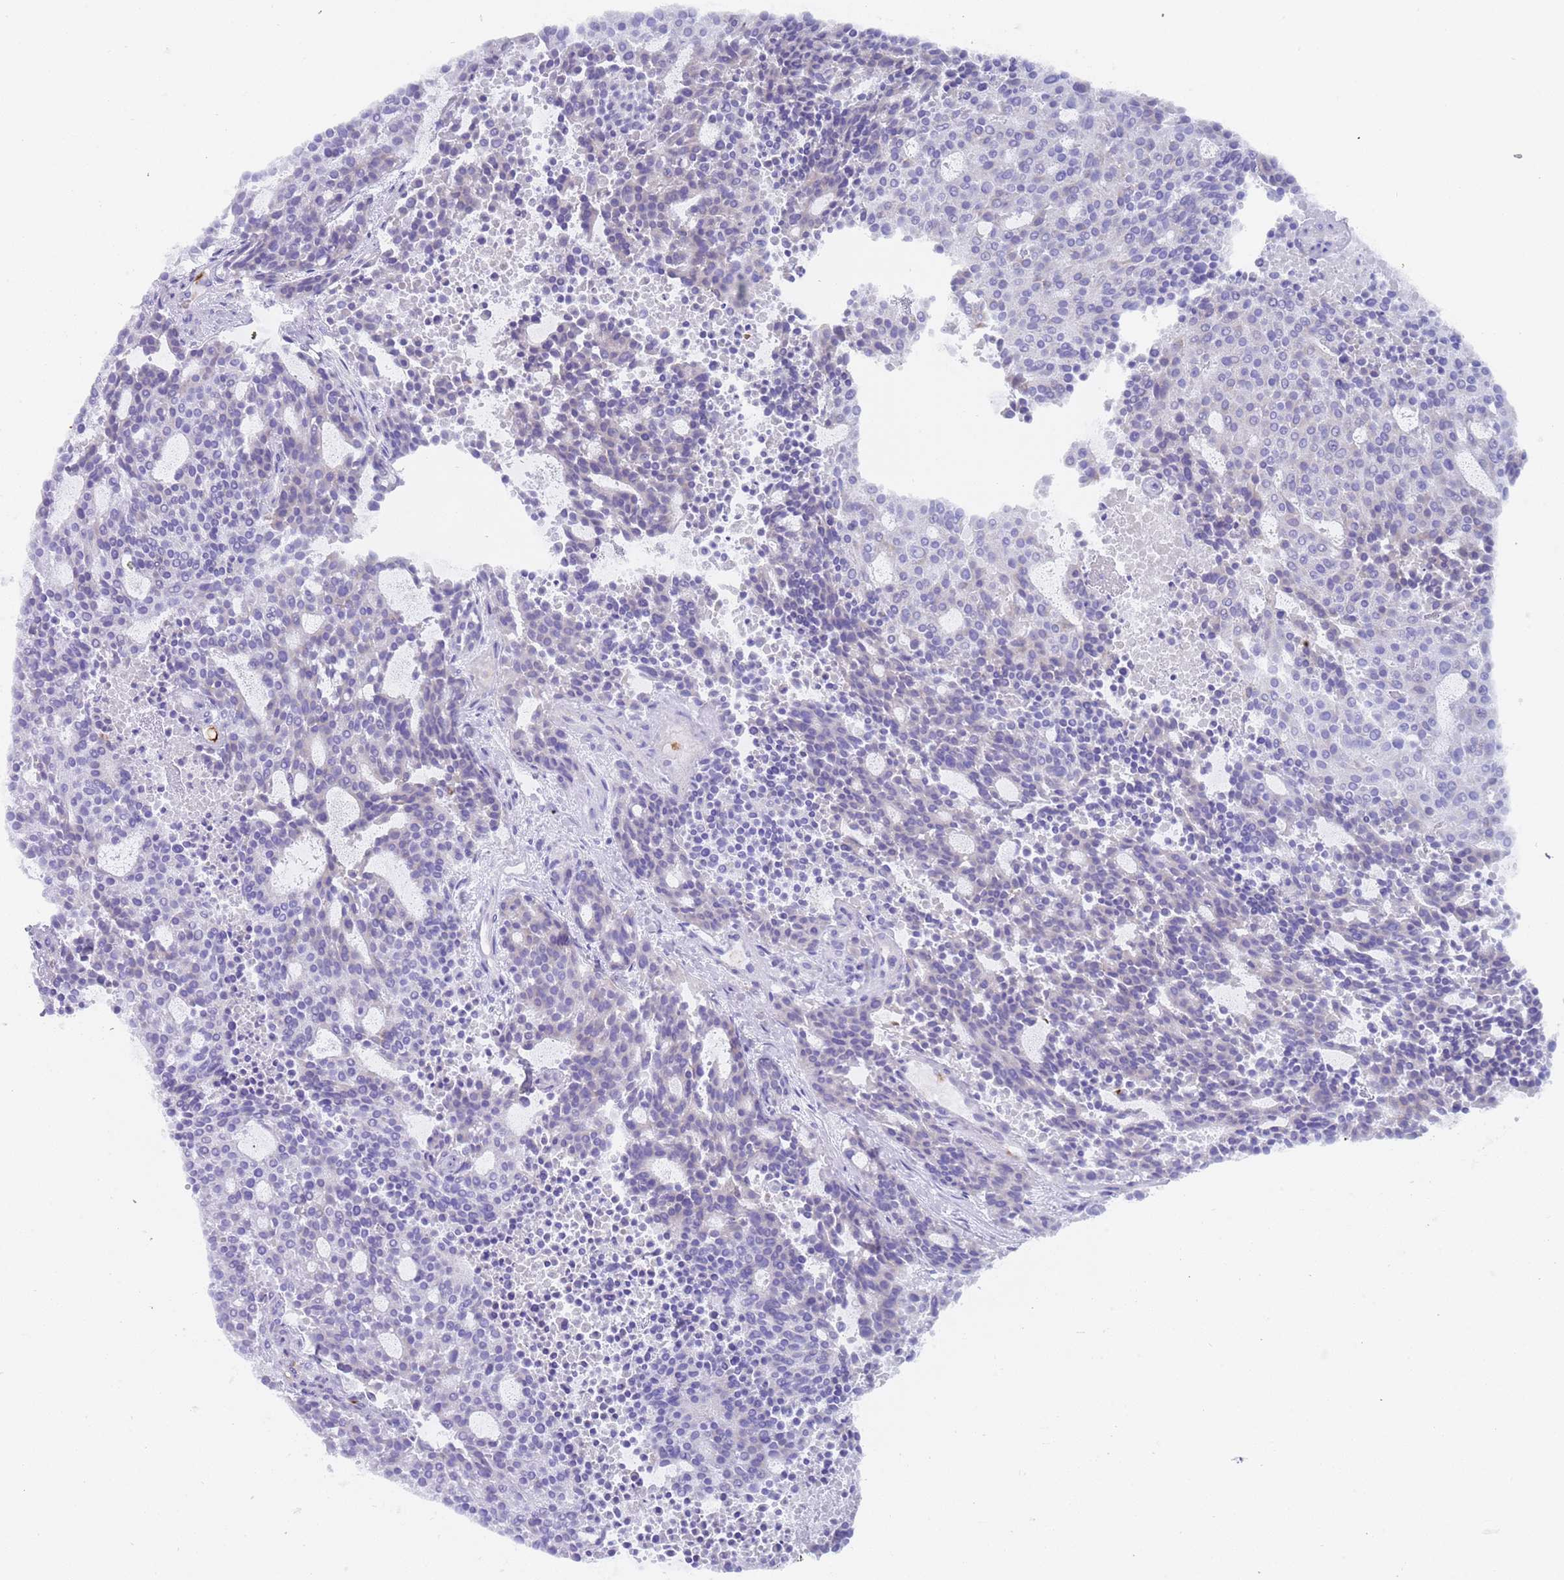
{"staining": {"intensity": "negative", "quantity": "none", "location": "none"}, "tissue": "carcinoid", "cell_type": "Tumor cells", "image_type": "cancer", "snomed": [{"axis": "morphology", "description": "Carcinoid, malignant, NOS"}, {"axis": "topography", "description": "Pancreas"}], "caption": "This is an immunohistochemistry (IHC) histopathology image of carcinoid (malignant). There is no positivity in tumor cells.", "gene": "TMEM251", "patient": {"sex": "female", "age": 54}}